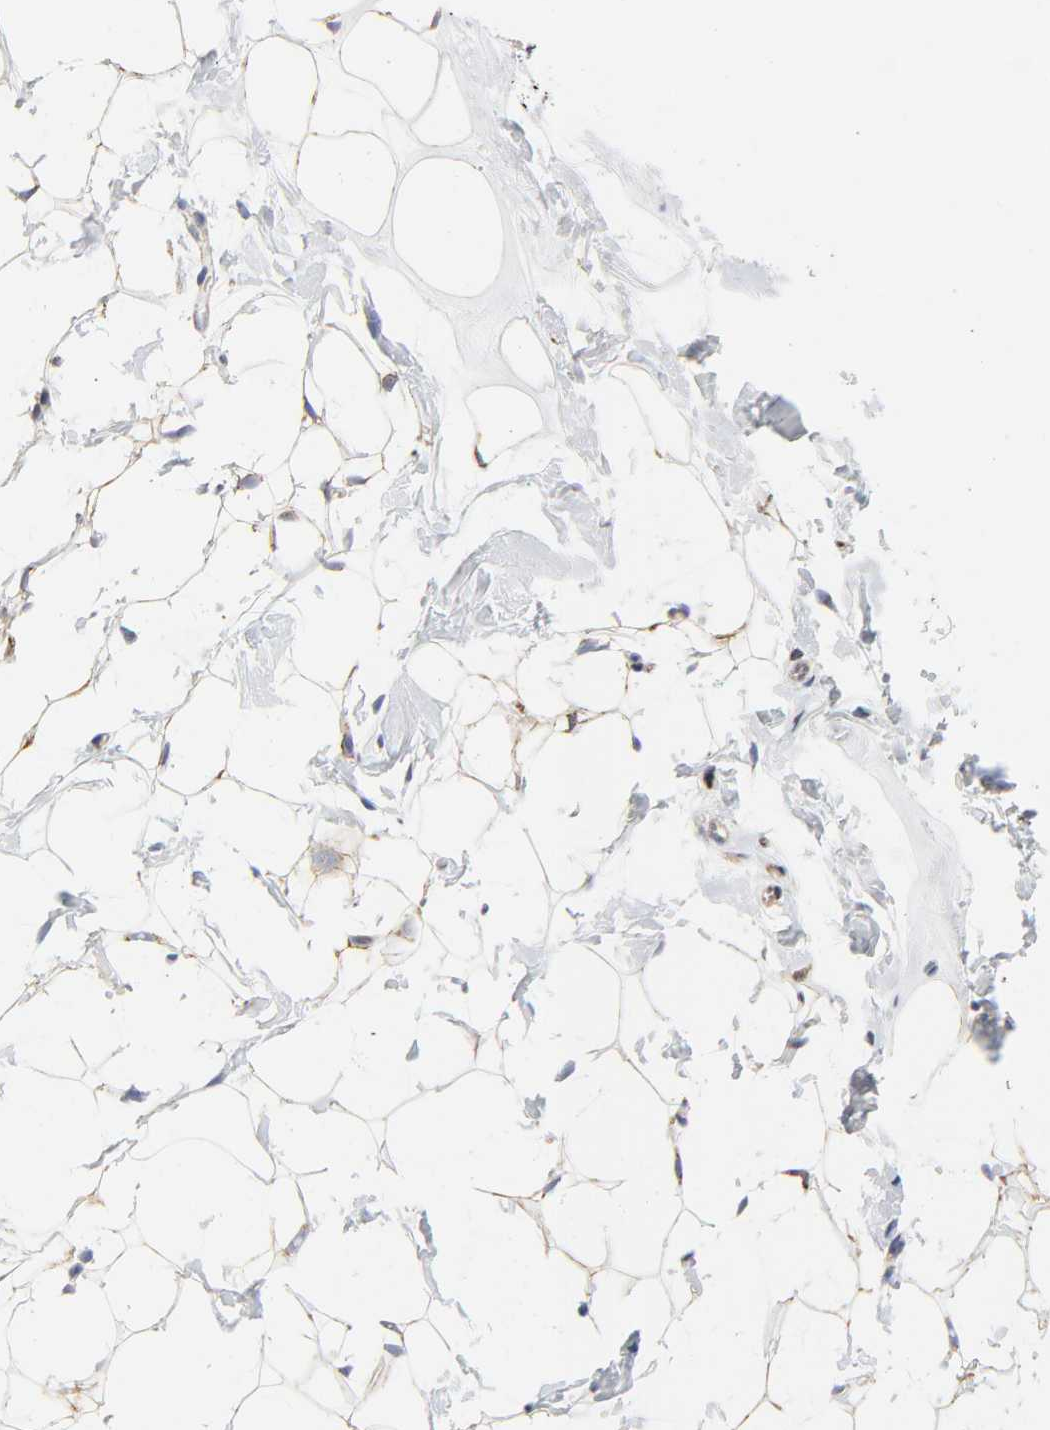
{"staining": {"intensity": "weak", "quantity": ">75%", "location": "cytoplasmic/membranous"}, "tissue": "breast", "cell_type": "Adipocytes", "image_type": "normal", "snomed": [{"axis": "morphology", "description": "Normal tissue, NOS"}, {"axis": "topography", "description": "Breast"}], "caption": "DAB immunohistochemical staining of normal human breast exhibits weak cytoplasmic/membranous protein staining in about >75% of adipocytes. Using DAB (3,3'-diaminobenzidine) (brown) and hematoxylin (blue) stains, captured at high magnification using brightfield microscopy.", "gene": "CYCS", "patient": {"sex": "female", "age": 52}}